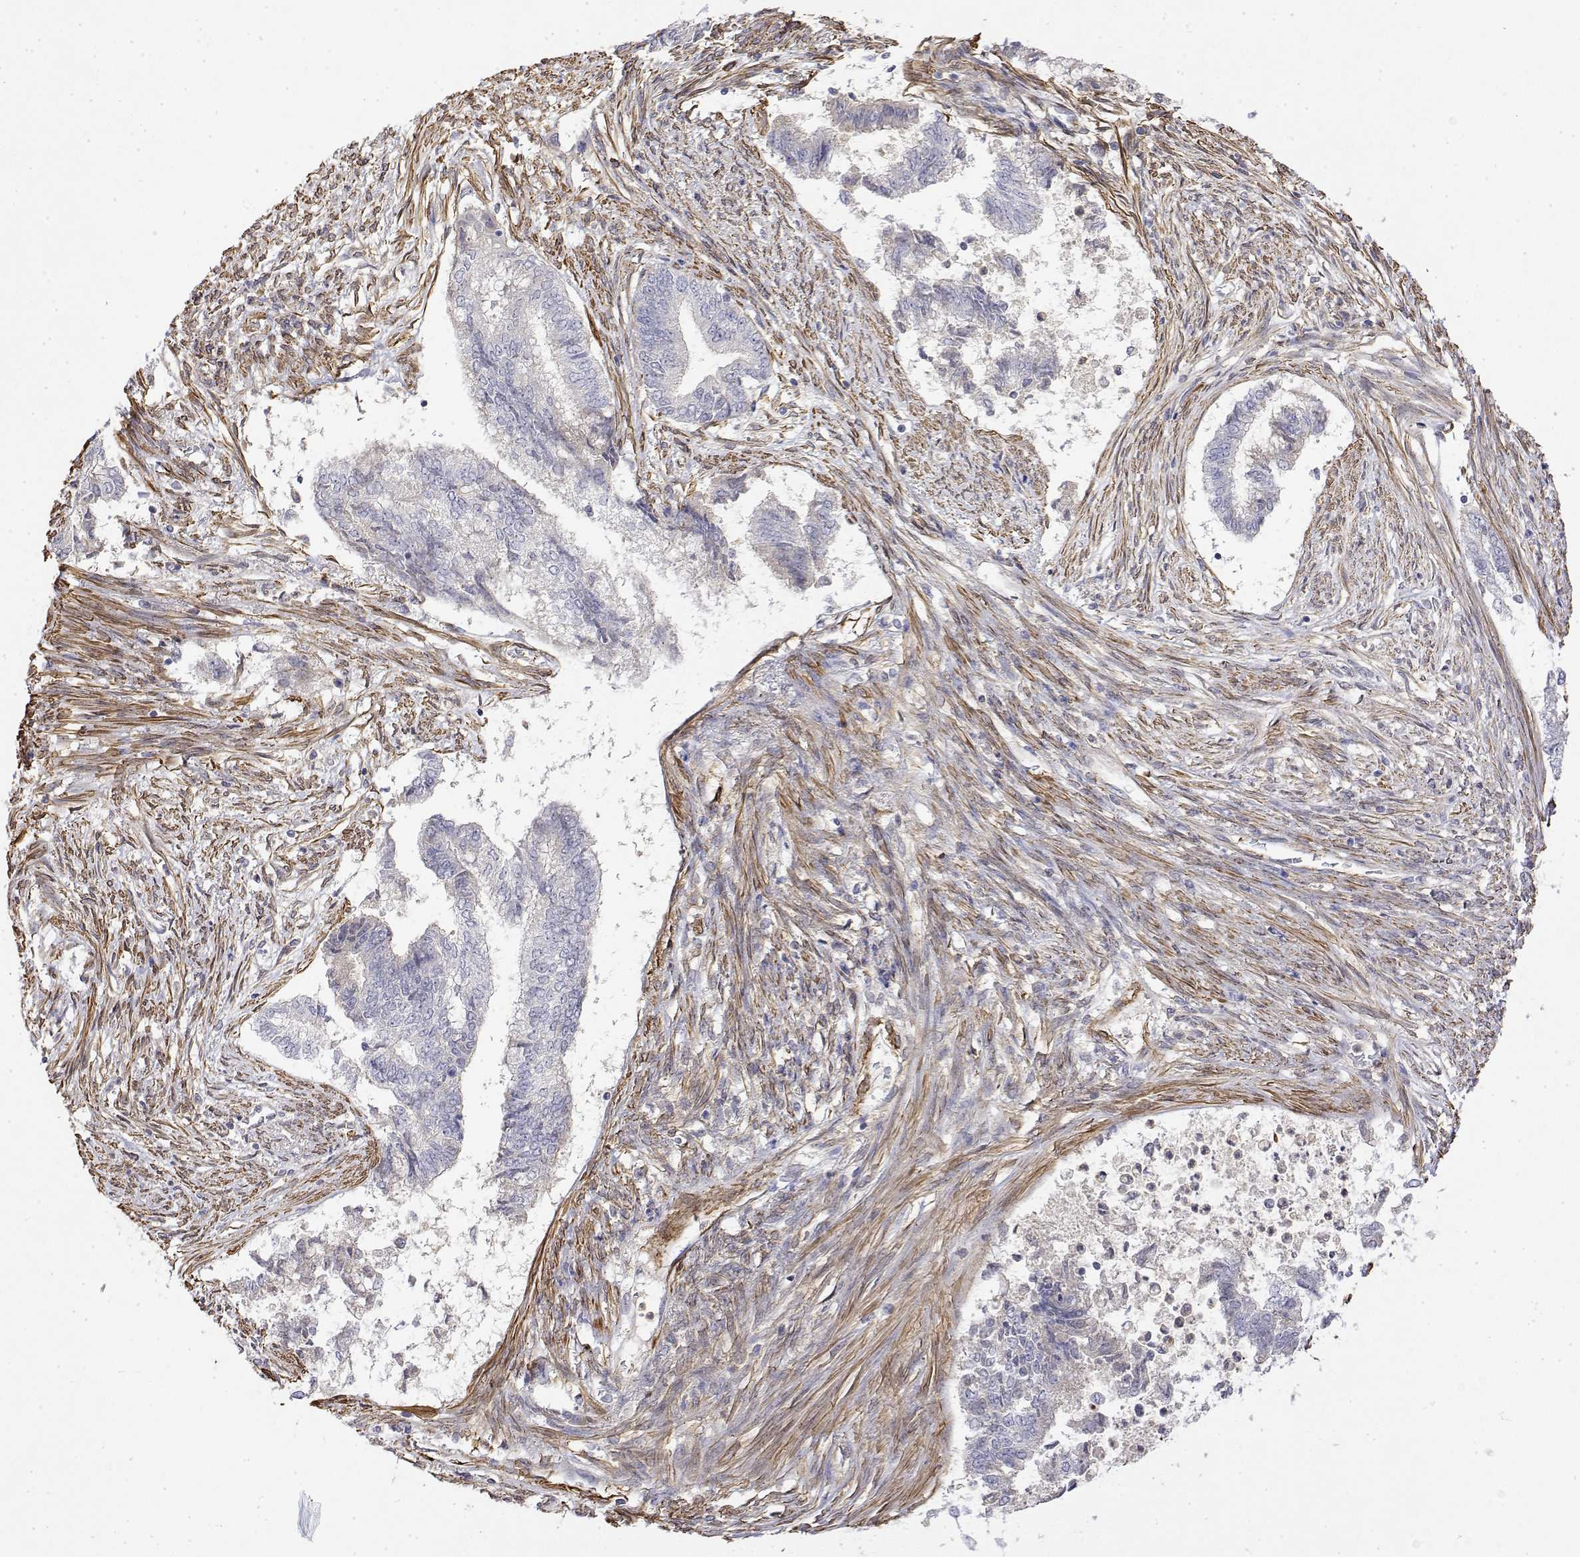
{"staining": {"intensity": "negative", "quantity": "none", "location": "none"}, "tissue": "endometrial cancer", "cell_type": "Tumor cells", "image_type": "cancer", "snomed": [{"axis": "morphology", "description": "Adenocarcinoma, NOS"}, {"axis": "topography", "description": "Endometrium"}], "caption": "Tumor cells show no significant positivity in endometrial cancer. (DAB immunohistochemistry (IHC), high magnification).", "gene": "SOWAHD", "patient": {"sex": "female", "age": 65}}